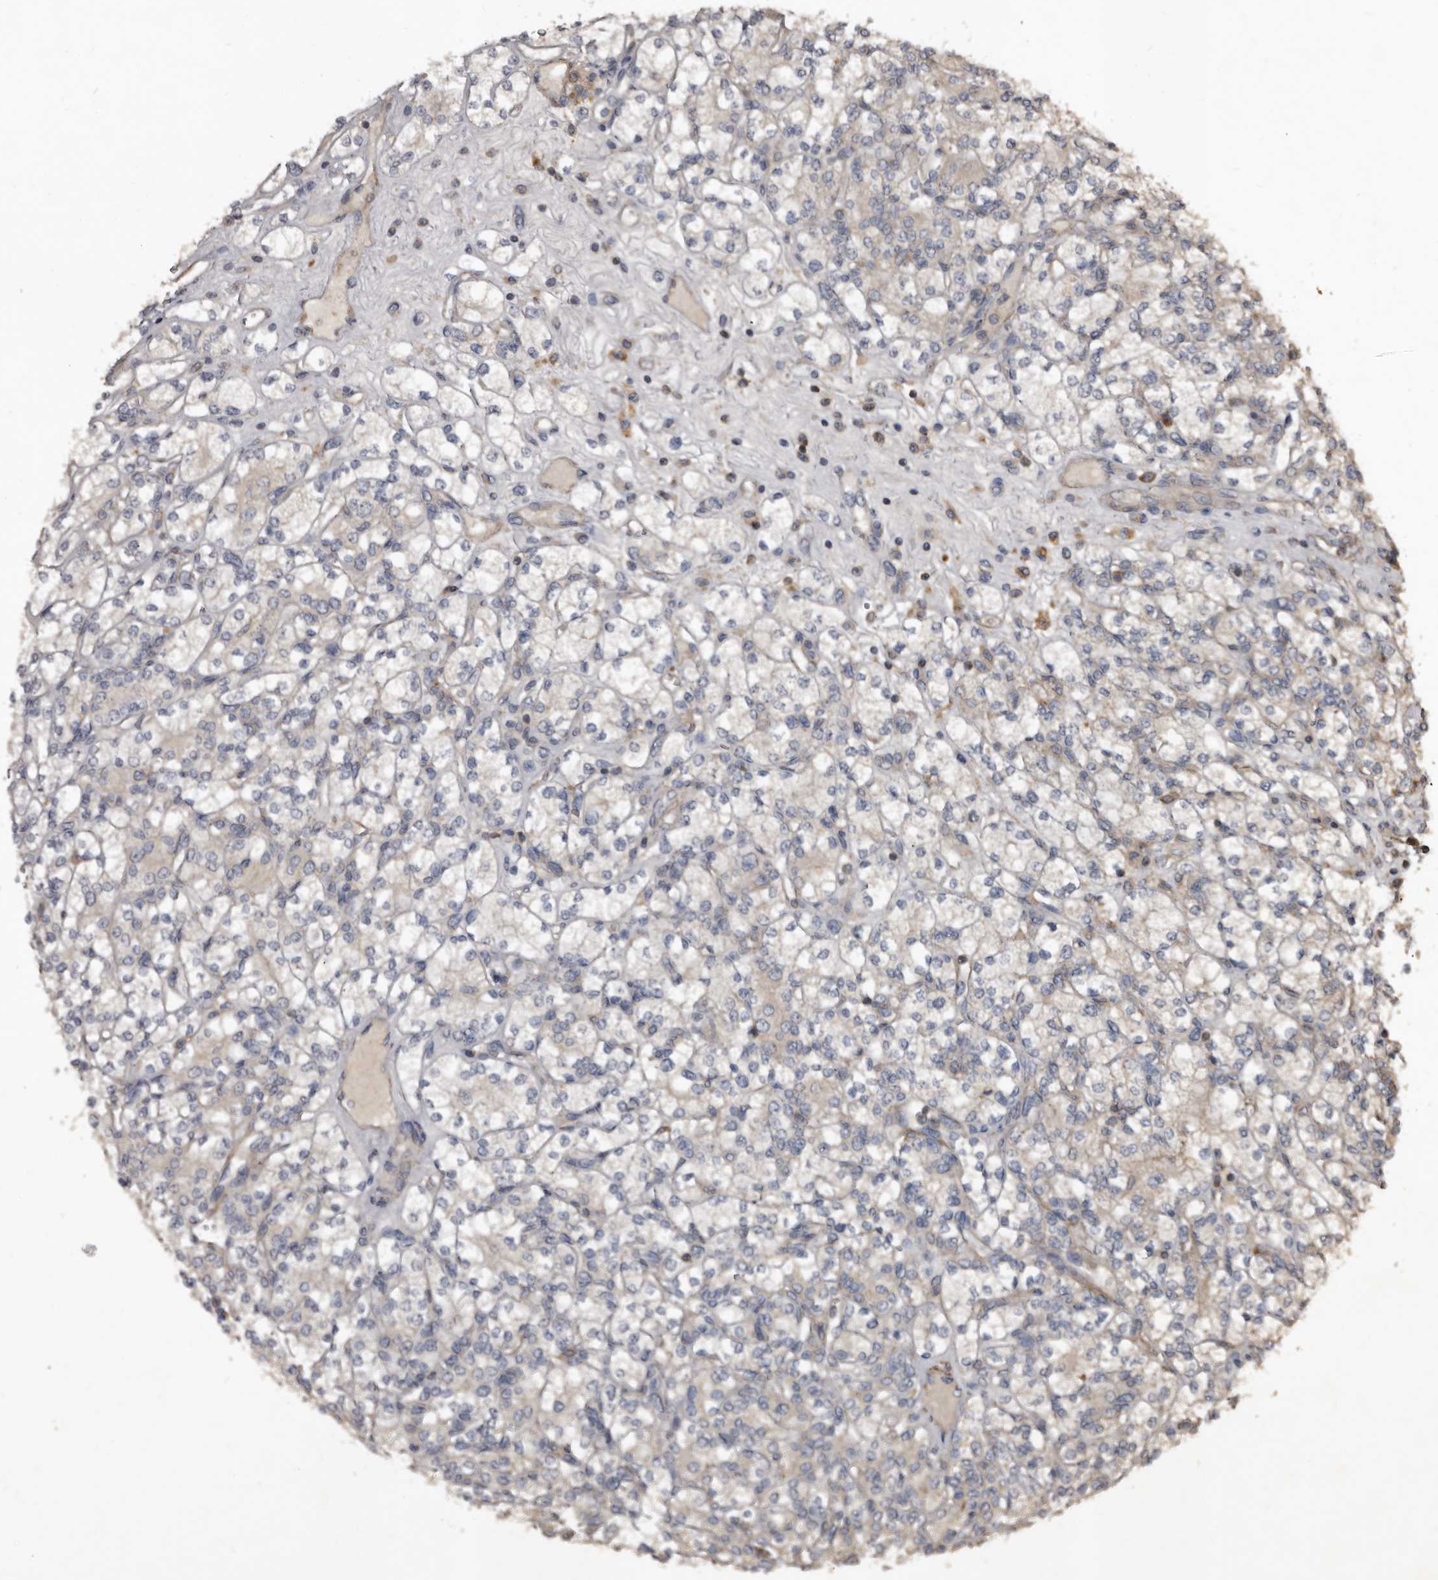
{"staining": {"intensity": "negative", "quantity": "none", "location": "none"}, "tissue": "renal cancer", "cell_type": "Tumor cells", "image_type": "cancer", "snomed": [{"axis": "morphology", "description": "Adenocarcinoma, NOS"}, {"axis": "topography", "description": "Kidney"}], "caption": "This is an IHC photomicrograph of human renal cancer (adenocarcinoma). There is no staining in tumor cells.", "gene": "GREB1", "patient": {"sex": "male", "age": 77}}